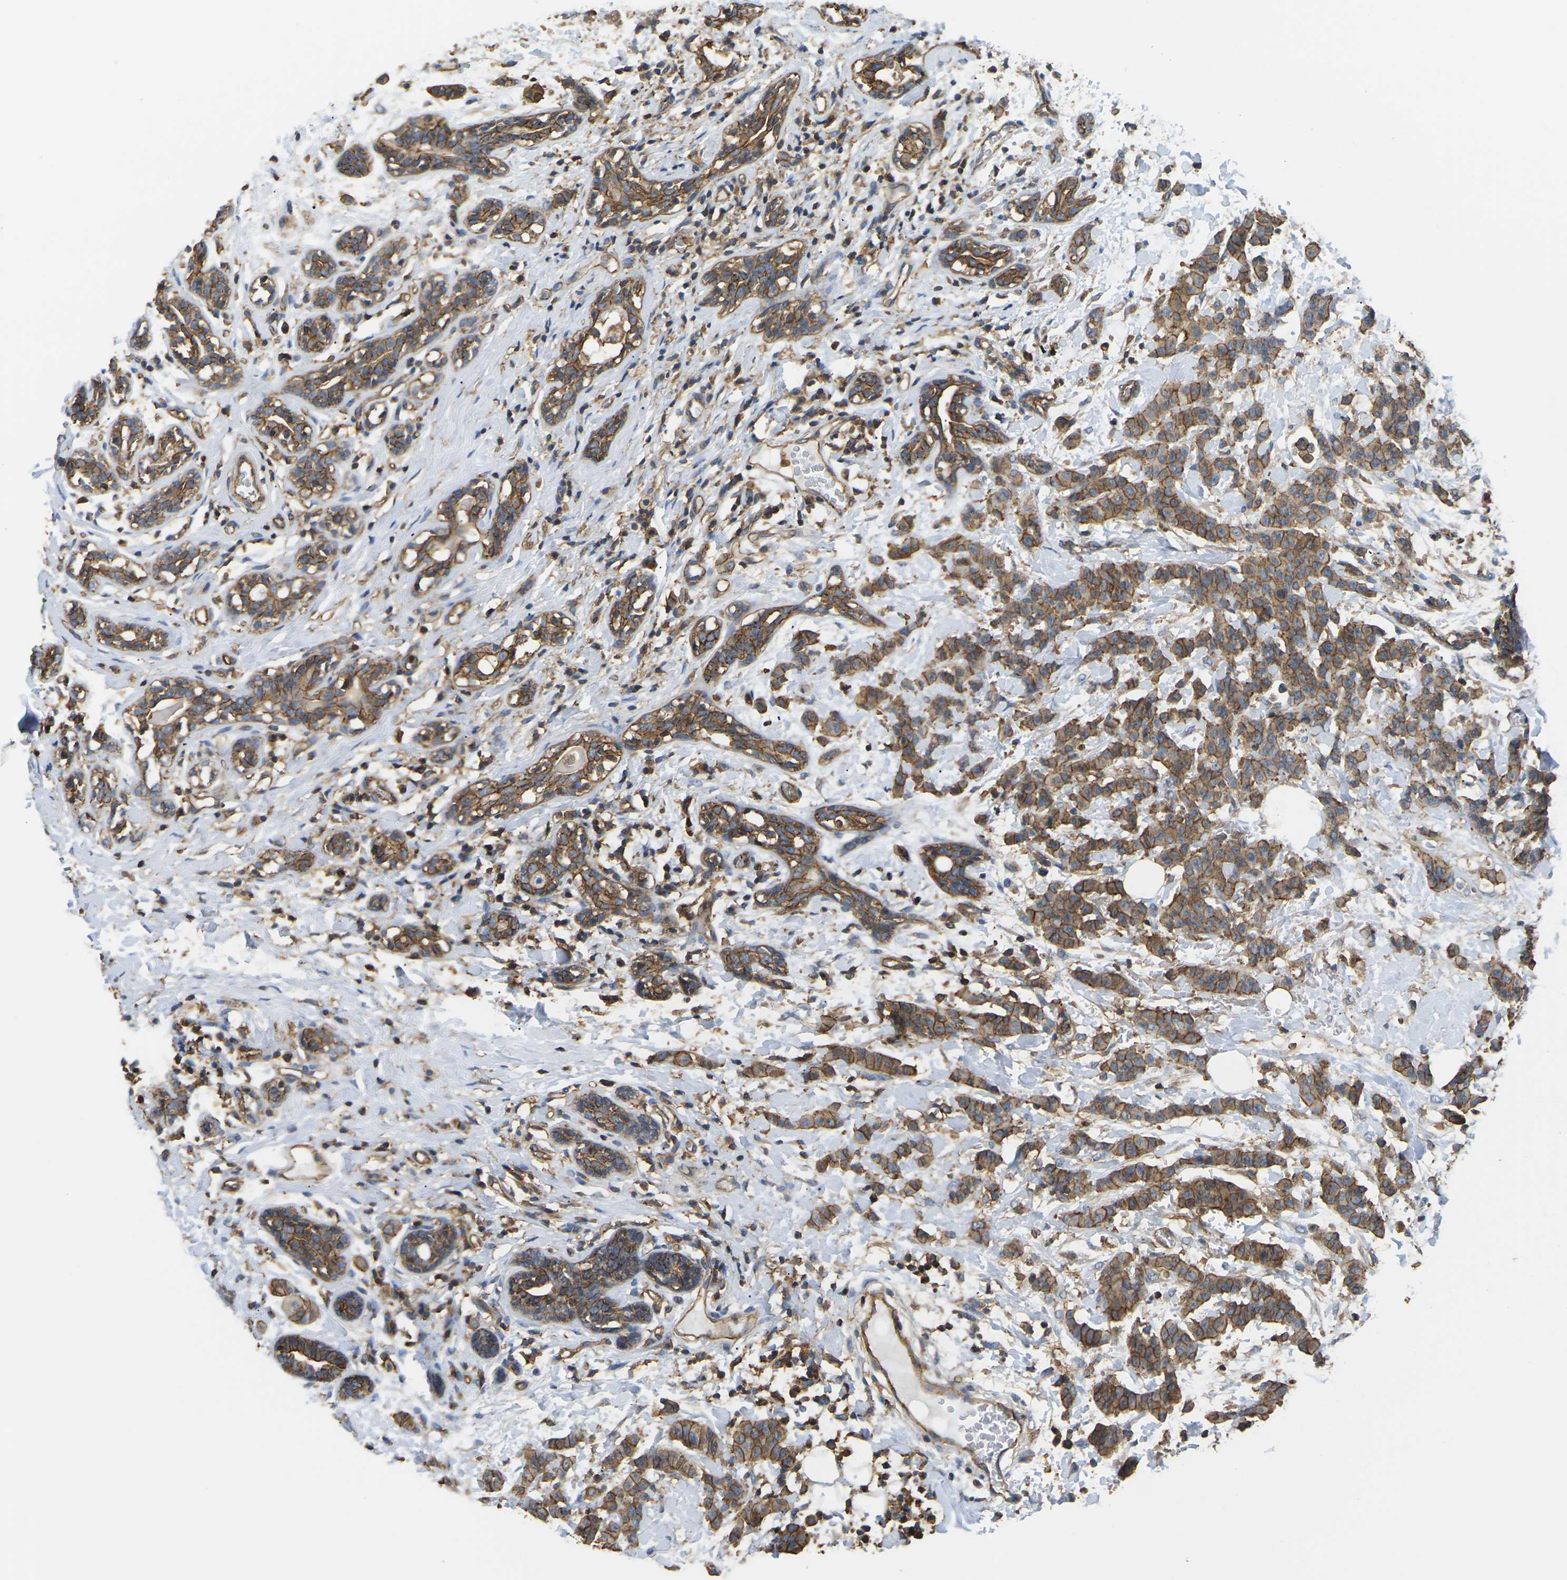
{"staining": {"intensity": "moderate", "quantity": ">75%", "location": "cytoplasmic/membranous"}, "tissue": "breast cancer", "cell_type": "Tumor cells", "image_type": "cancer", "snomed": [{"axis": "morphology", "description": "Normal tissue, NOS"}, {"axis": "morphology", "description": "Duct carcinoma"}, {"axis": "topography", "description": "Breast"}], "caption": "A histopathology image of human infiltrating ductal carcinoma (breast) stained for a protein reveals moderate cytoplasmic/membranous brown staining in tumor cells.", "gene": "IQGAP1", "patient": {"sex": "female", "age": 40}}